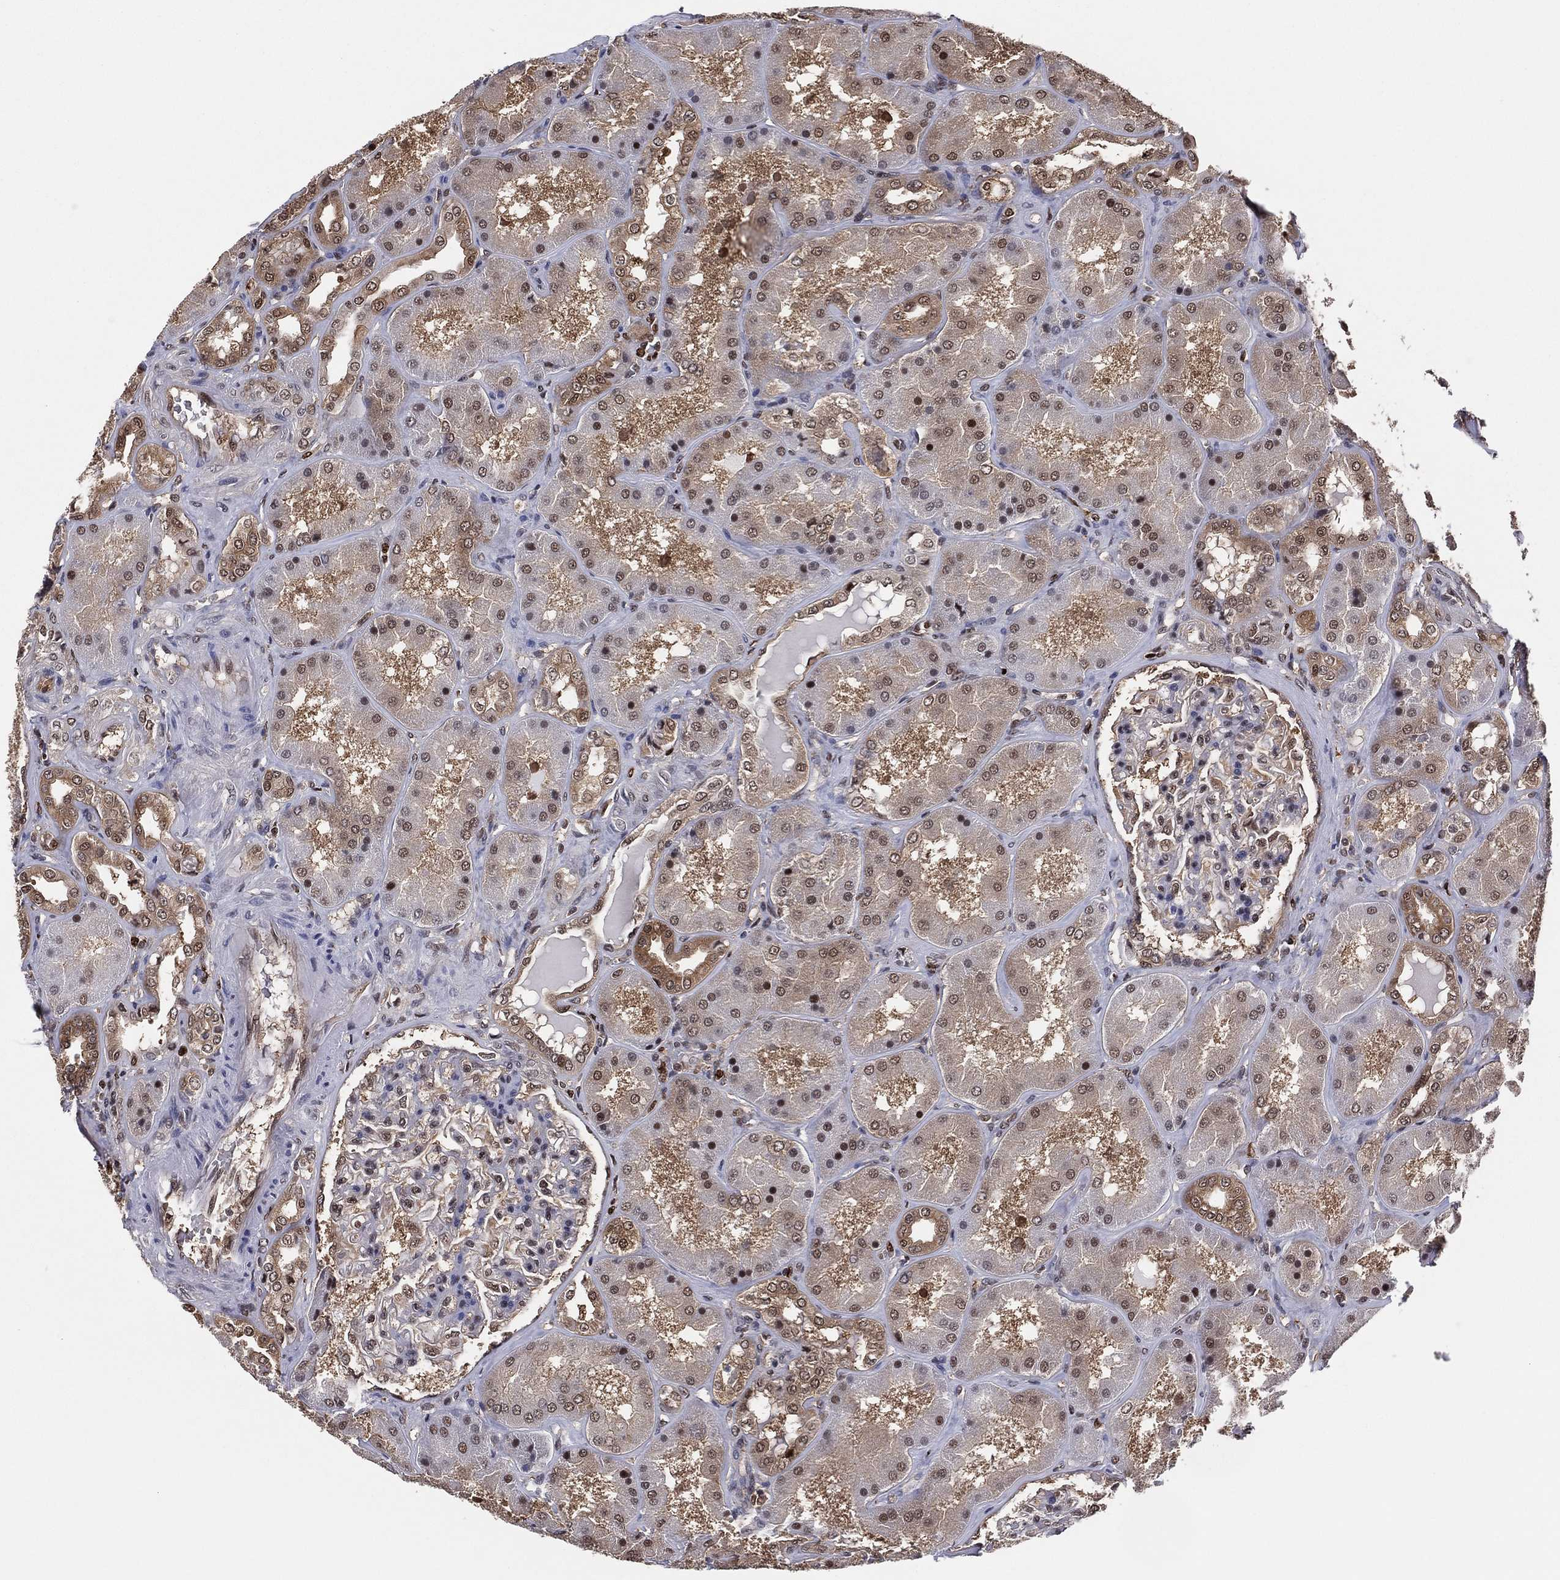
{"staining": {"intensity": "moderate", "quantity": "25%-75%", "location": "cytoplasmic/membranous,nuclear"}, "tissue": "kidney", "cell_type": "Cells in glomeruli", "image_type": "normal", "snomed": [{"axis": "morphology", "description": "Normal tissue, NOS"}, {"axis": "topography", "description": "Kidney"}], "caption": "This micrograph displays immunohistochemistry (IHC) staining of unremarkable kidney, with medium moderate cytoplasmic/membranous,nuclear staining in about 25%-75% of cells in glomeruli.", "gene": "PSMA1", "patient": {"sex": "female", "age": 56}}